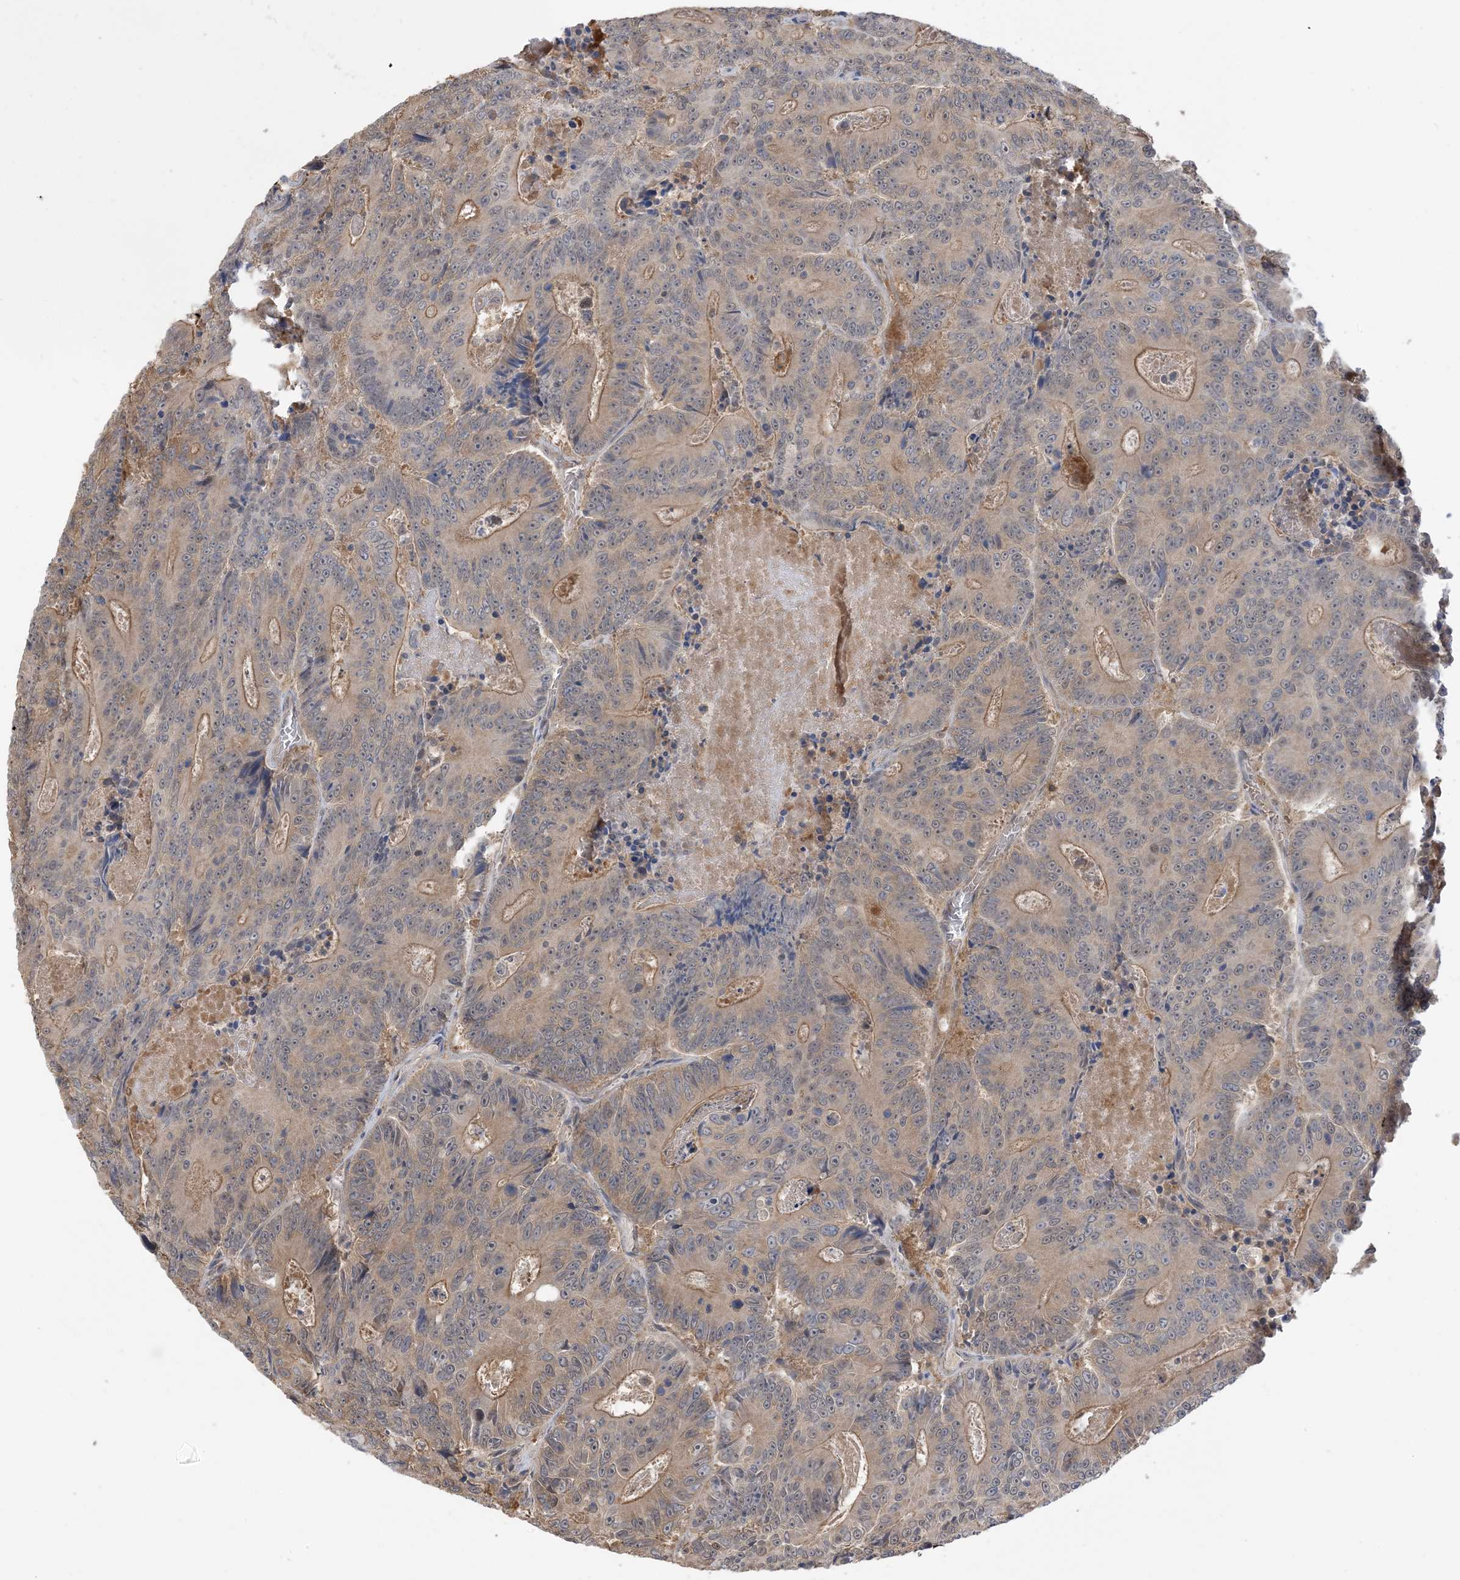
{"staining": {"intensity": "moderate", "quantity": "25%-75%", "location": "cytoplasmic/membranous"}, "tissue": "colorectal cancer", "cell_type": "Tumor cells", "image_type": "cancer", "snomed": [{"axis": "morphology", "description": "Adenocarcinoma, NOS"}, {"axis": "topography", "description": "Colon"}], "caption": "Immunohistochemical staining of human colorectal adenocarcinoma reveals moderate cytoplasmic/membranous protein staining in approximately 25%-75% of tumor cells. The protein is shown in brown color, while the nuclei are stained blue.", "gene": "WDR26", "patient": {"sex": "male", "age": 83}}